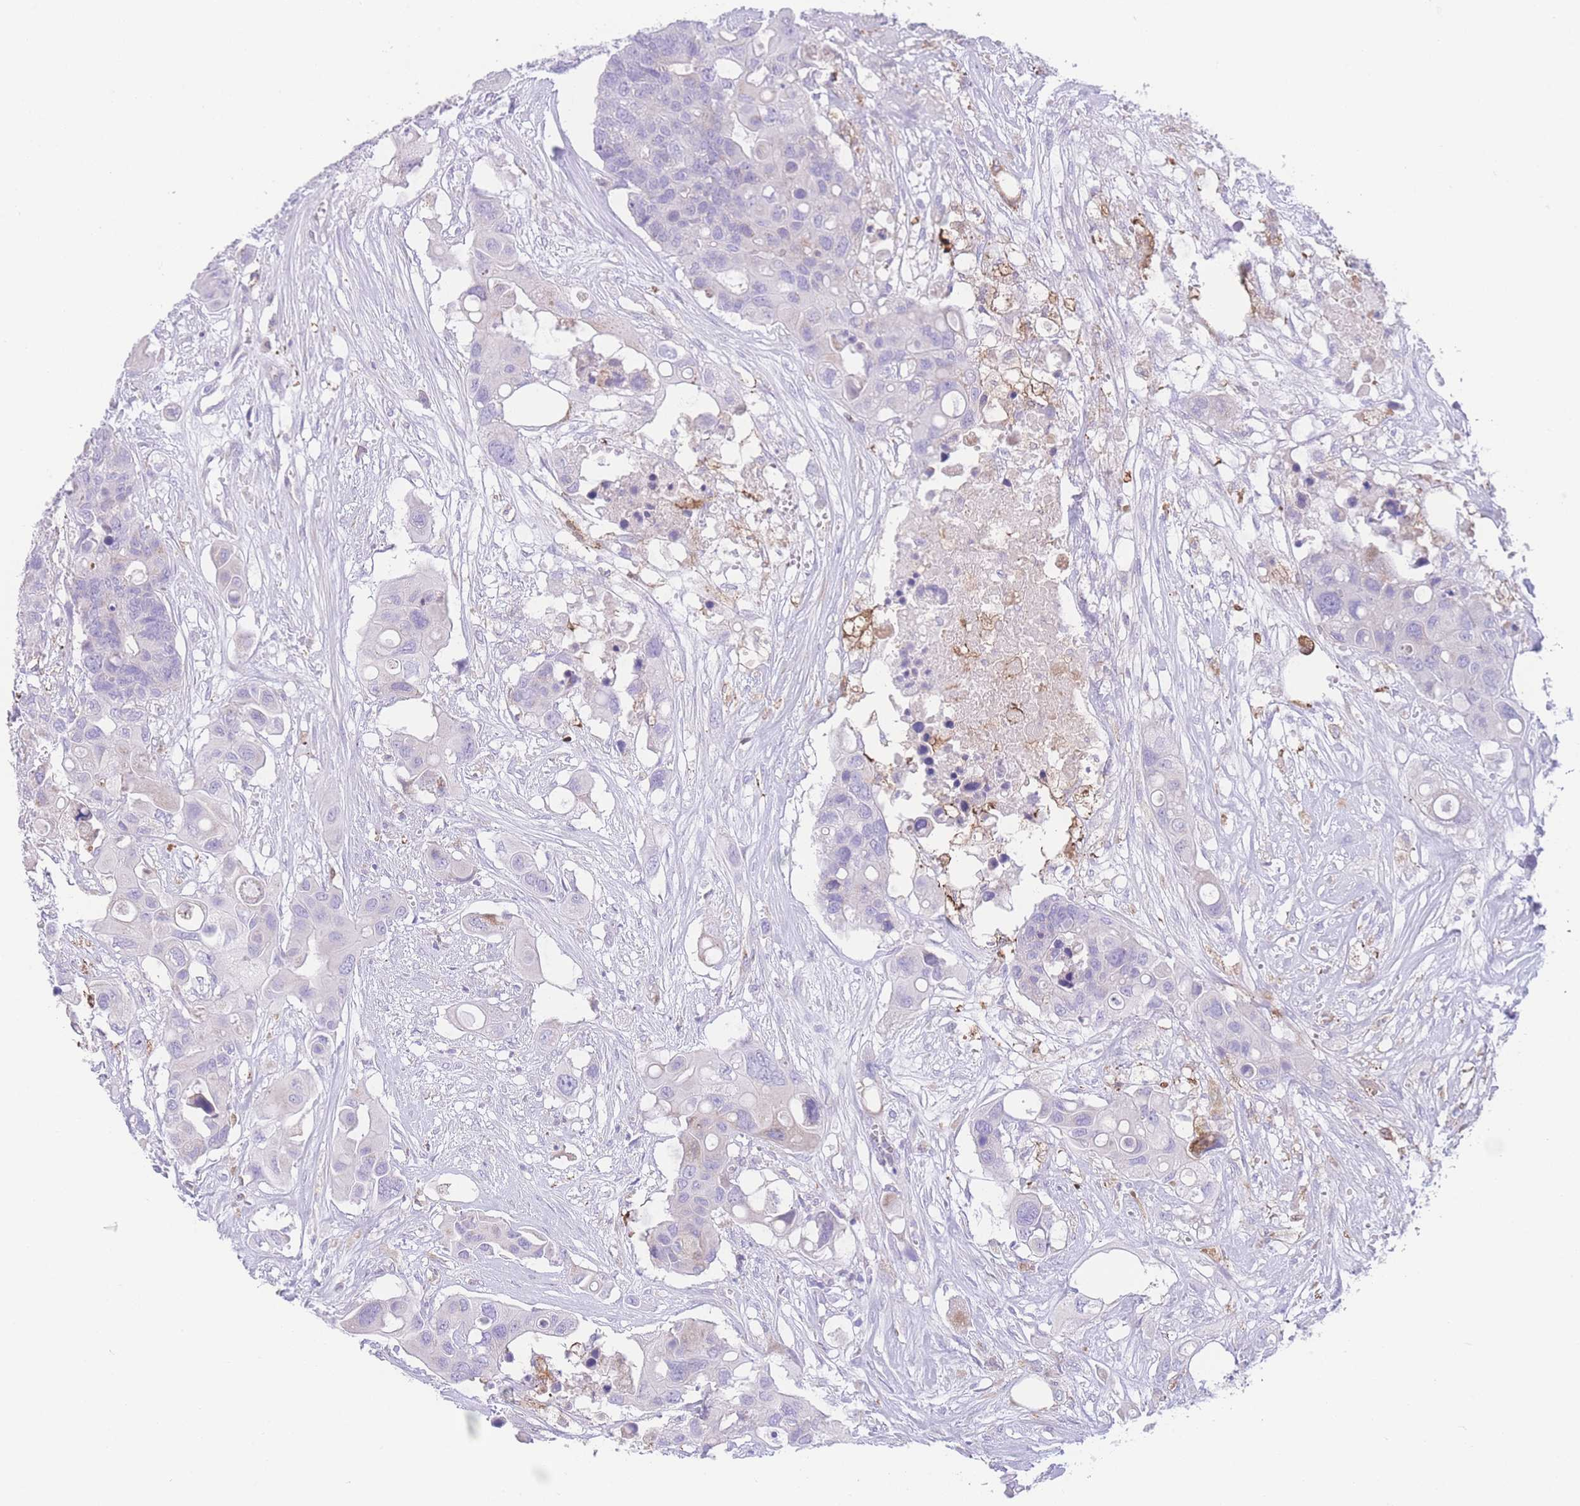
{"staining": {"intensity": "negative", "quantity": "none", "location": "none"}, "tissue": "colorectal cancer", "cell_type": "Tumor cells", "image_type": "cancer", "snomed": [{"axis": "morphology", "description": "Adenocarcinoma, NOS"}, {"axis": "topography", "description": "Colon"}], "caption": "Colorectal adenocarcinoma stained for a protein using immunohistochemistry (IHC) reveals no expression tumor cells.", "gene": "NBEAL1", "patient": {"sex": "male", "age": 77}}